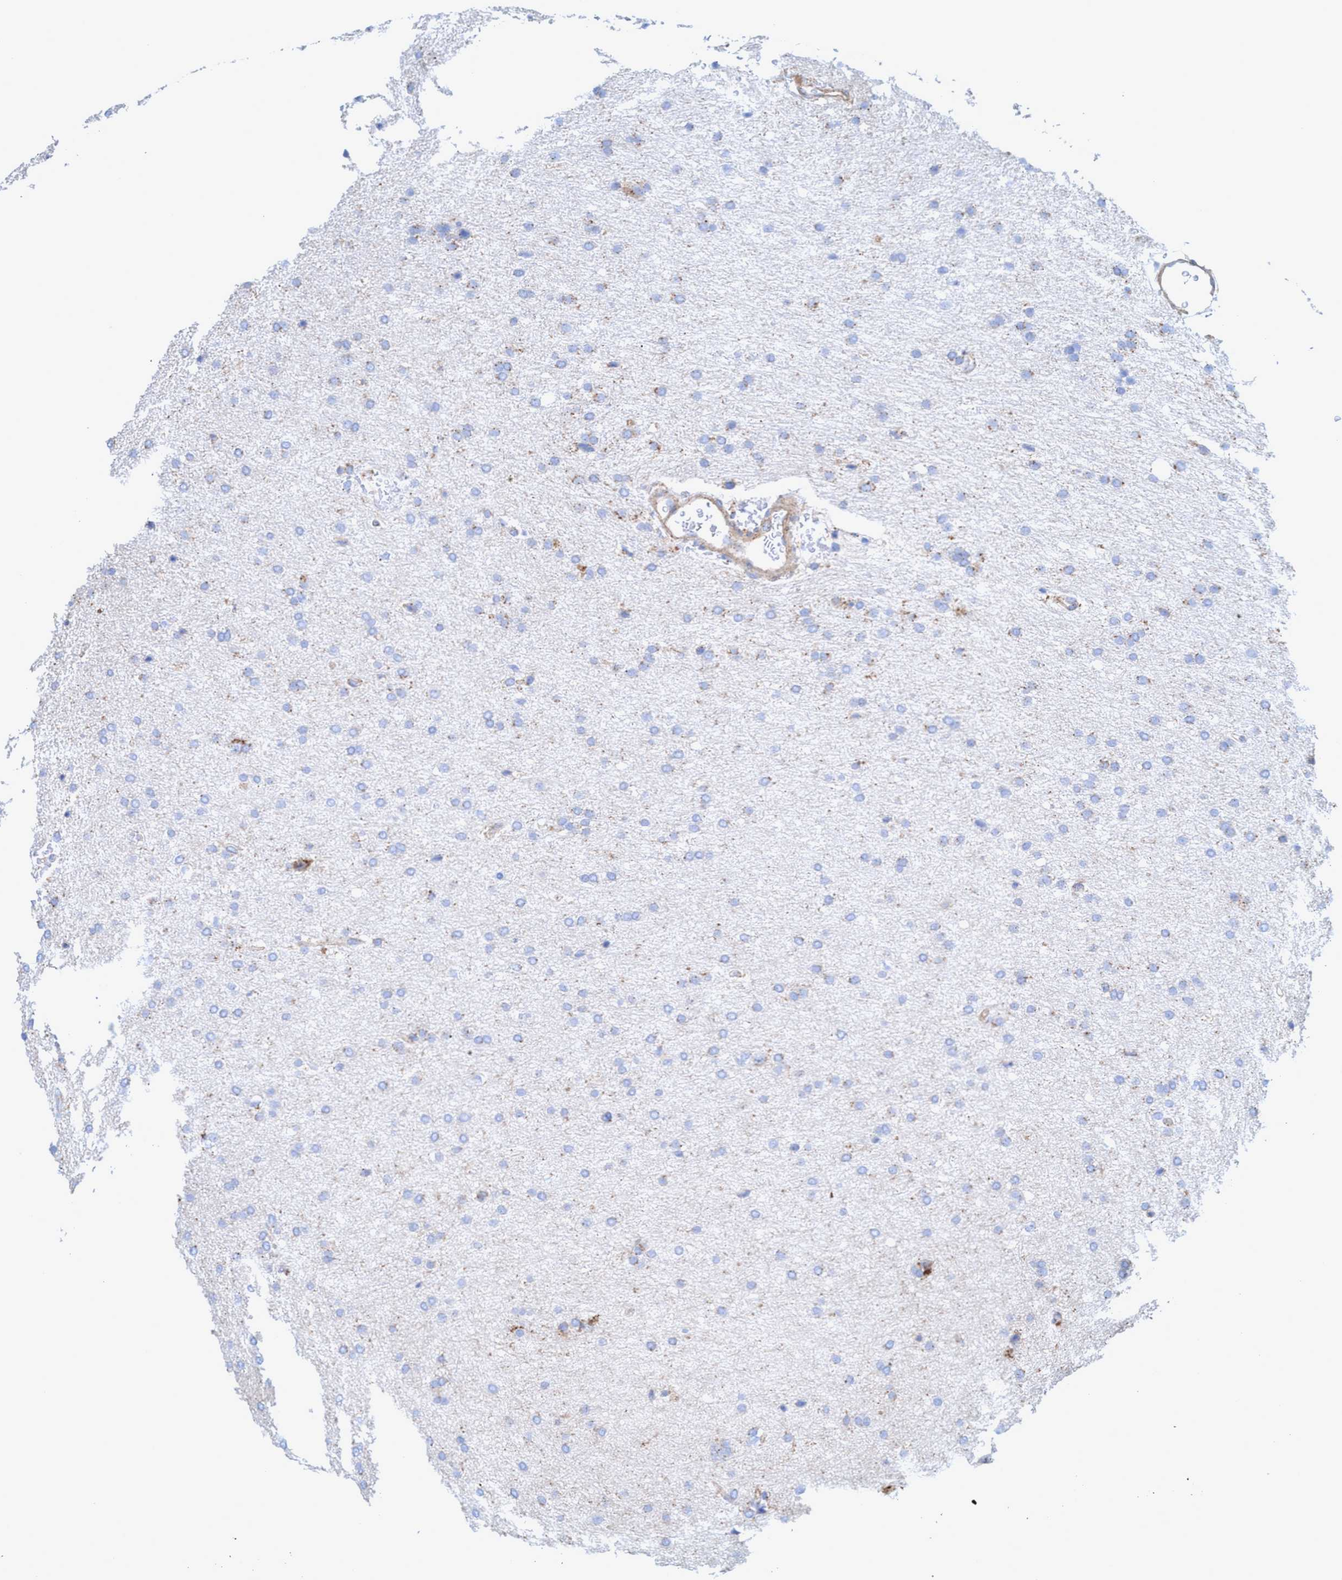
{"staining": {"intensity": "negative", "quantity": "none", "location": "none"}, "tissue": "glioma", "cell_type": "Tumor cells", "image_type": "cancer", "snomed": [{"axis": "morphology", "description": "Glioma, malignant, Low grade"}, {"axis": "topography", "description": "Brain"}], "caption": "Immunohistochemistry histopathology image of human low-grade glioma (malignant) stained for a protein (brown), which exhibits no positivity in tumor cells.", "gene": "TRIM65", "patient": {"sex": "female", "age": 37}}